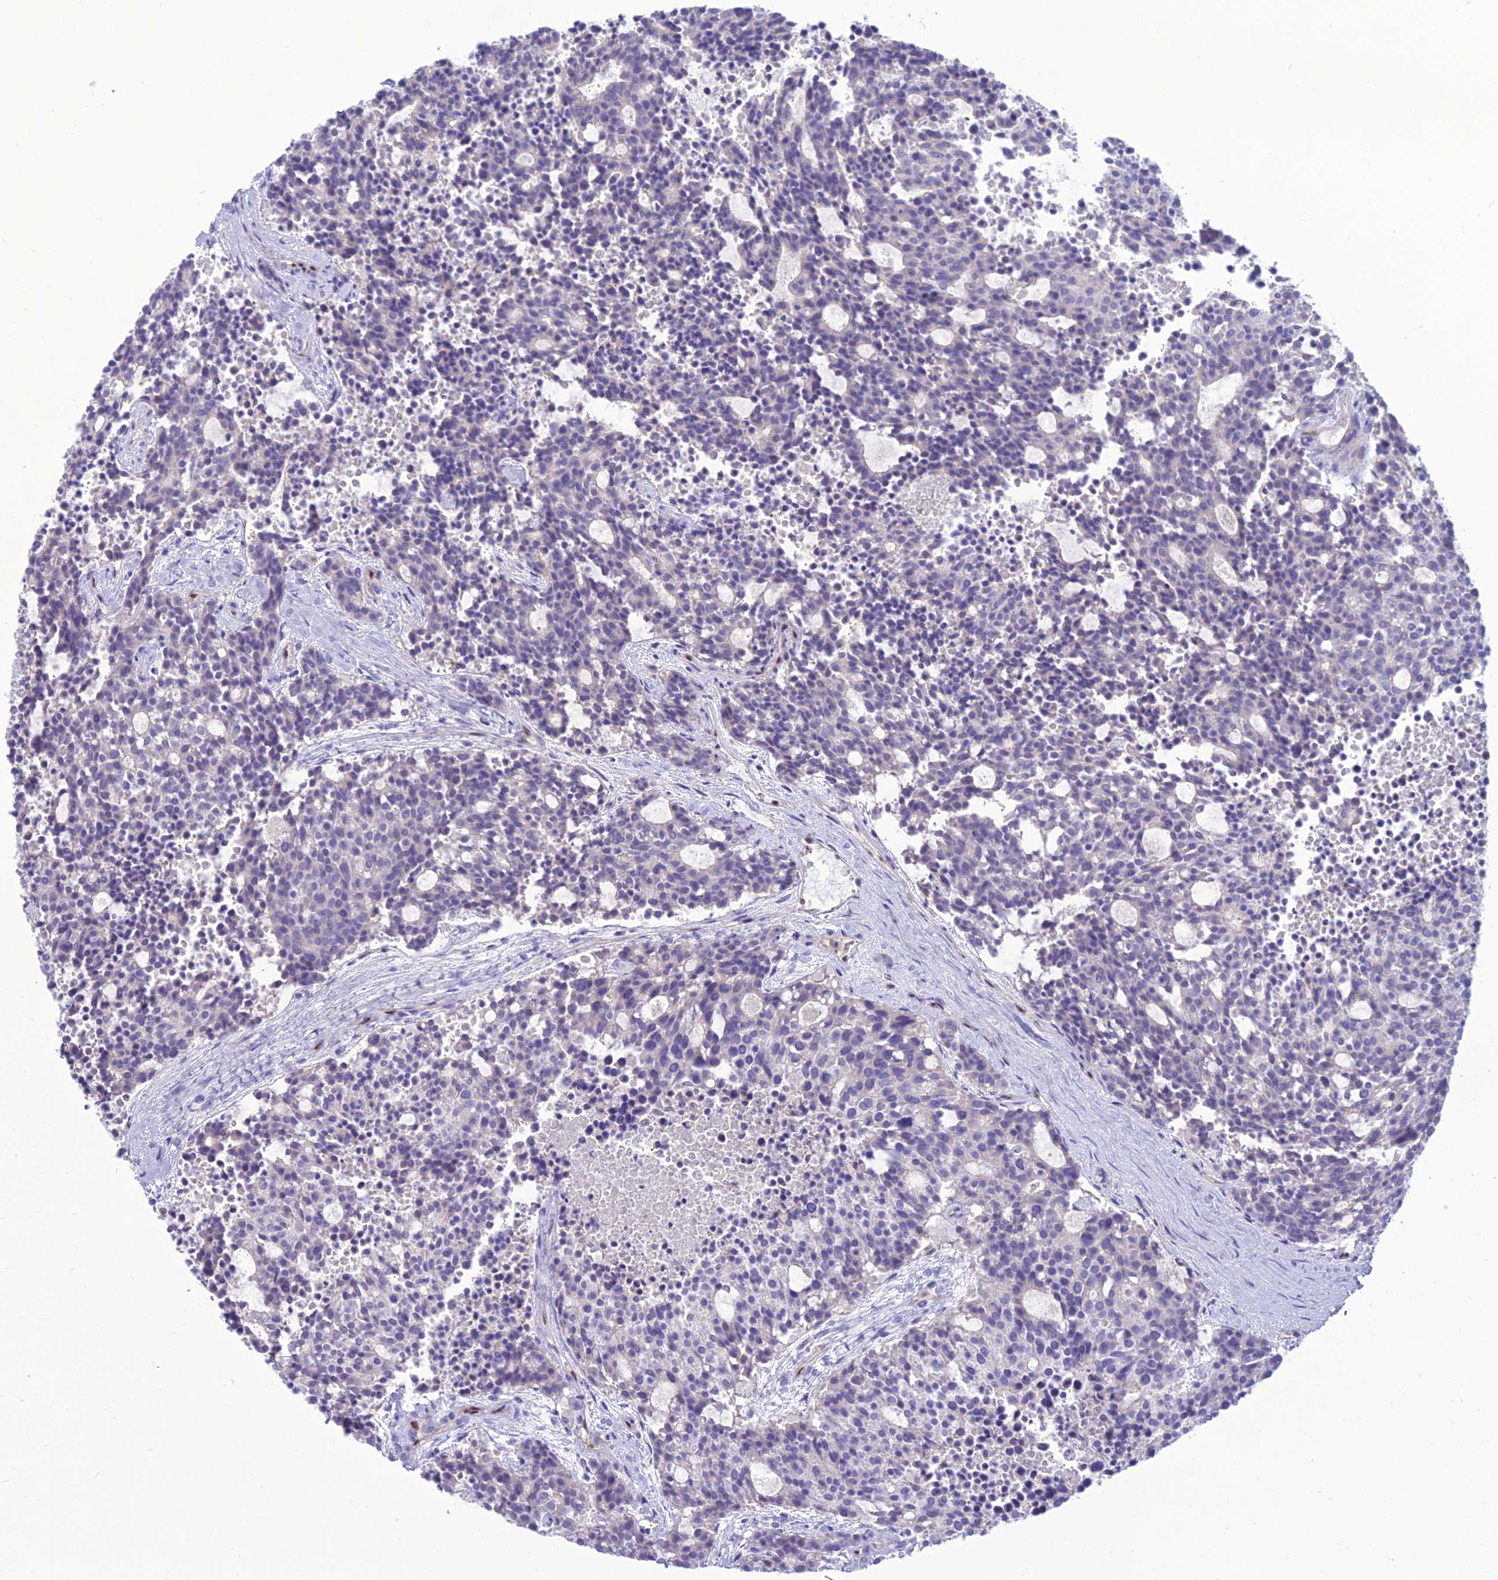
{"staining": {"intensity": "negative", "quantity": "none", "location": "none"}, "tissue": "carcinoid", "cell_type": "Tumor cells", "image_type": "cancer", "snomed": [{"axis": "morphology", "description": "Carcinoid, malignant, NOS"}, {"axis": "topography", "description": "Pancreas"}], "caption": "High magnification brightfield microscopy of carcinoid stained with DAB (3,3'-diaminobenzidine) (brown) and counterstained with hematoxylin (blue): tumor cells show no significant staining. (Immunohistochemistry, brightfield microscopy, high magnification).", "gene": "NOVA2", "patient": {"sex": "female", "age": 54}}